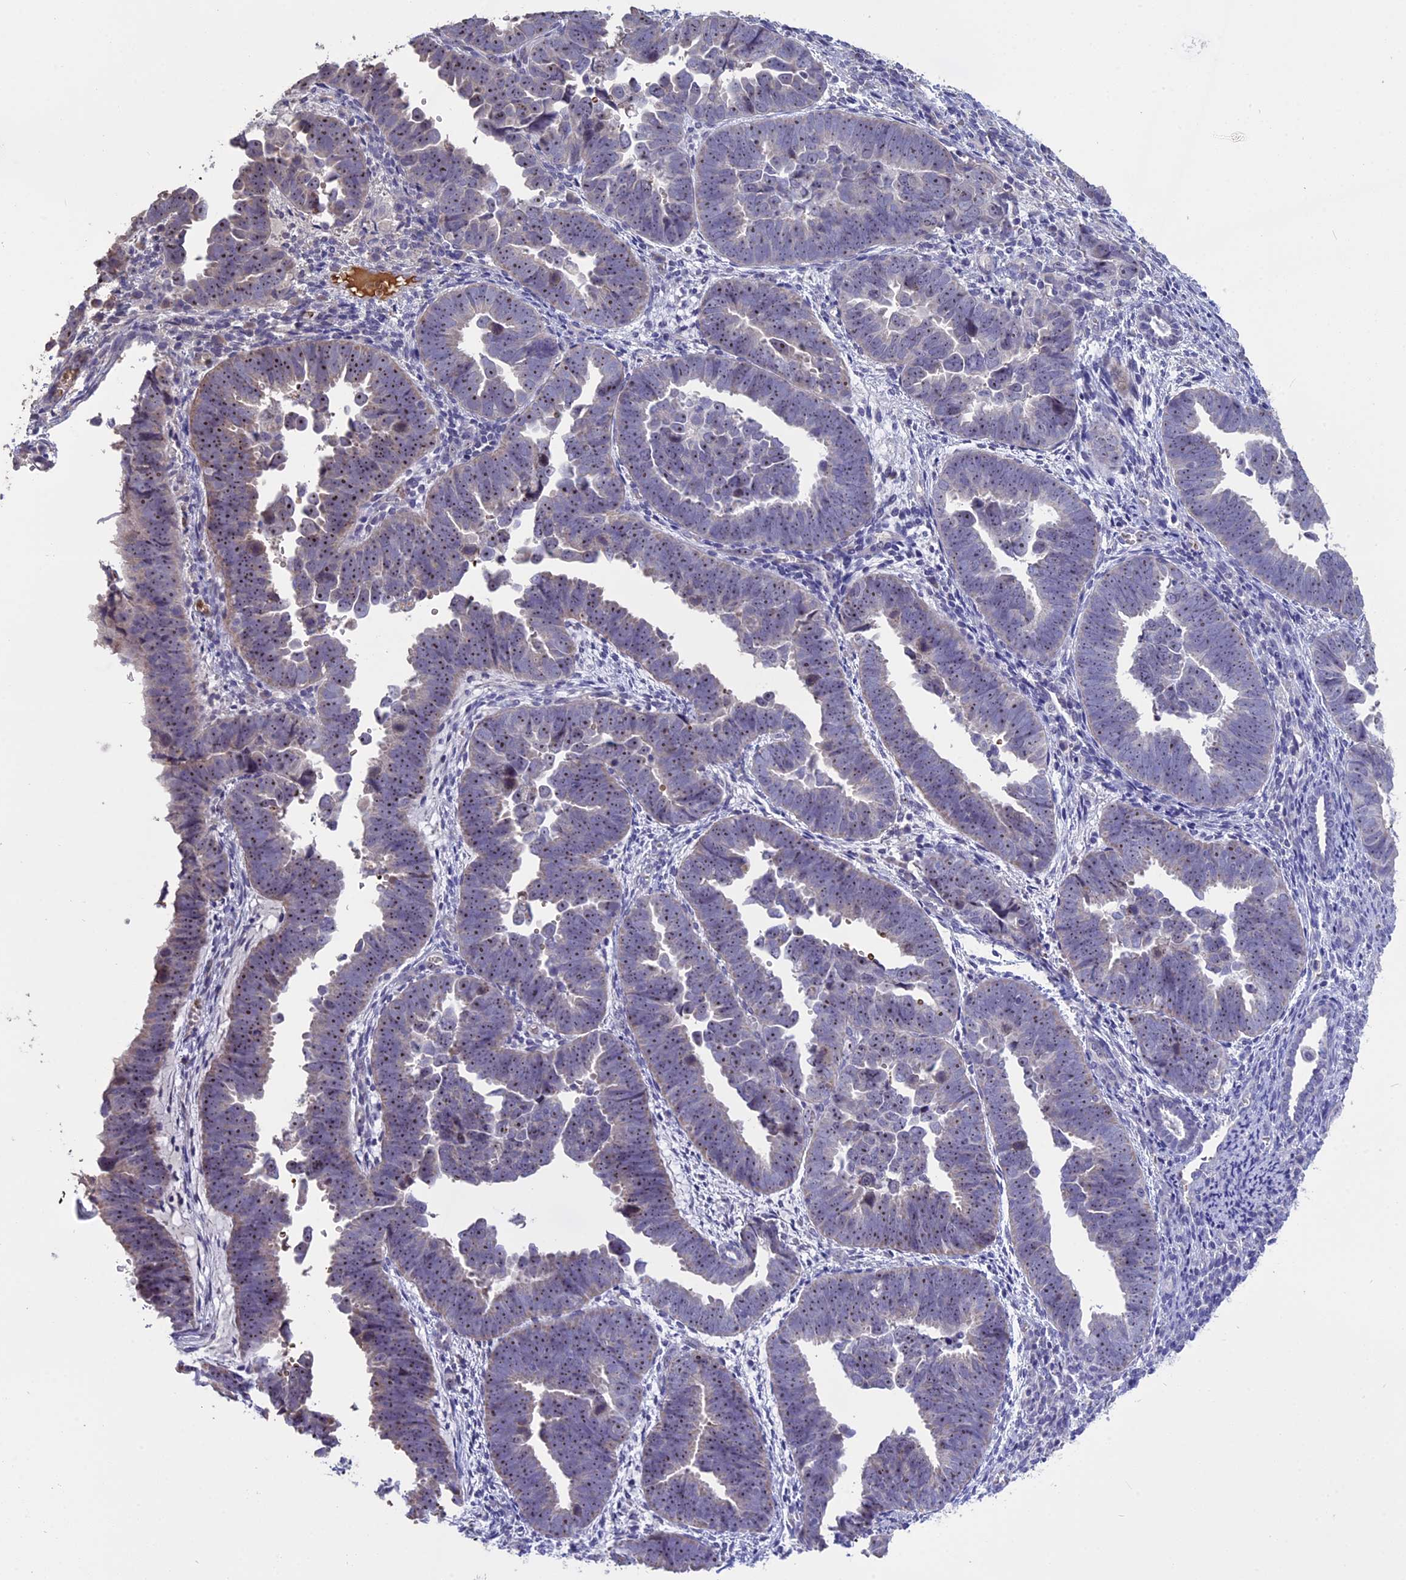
{"staining": {"intensity": "weak", "quantity": "25%-75%", "location": "nuclear"}, "tissue": "endometrial cancer", "cell_type": "Tumor cells", "image_type": "cancer", "snomed": [{"axis": "morphology", "description": "Adenocarcinoma, NOS"}, {"axis": "topography", "description": "Endometrium"}], "caption": "The image displays staining of endometrial adenocarcinoma, revealing weak nuclear protein expression (brown color) within tumor cells.", "gene": "KNOP1", "patient": {"sex": "female", "age": 75}}